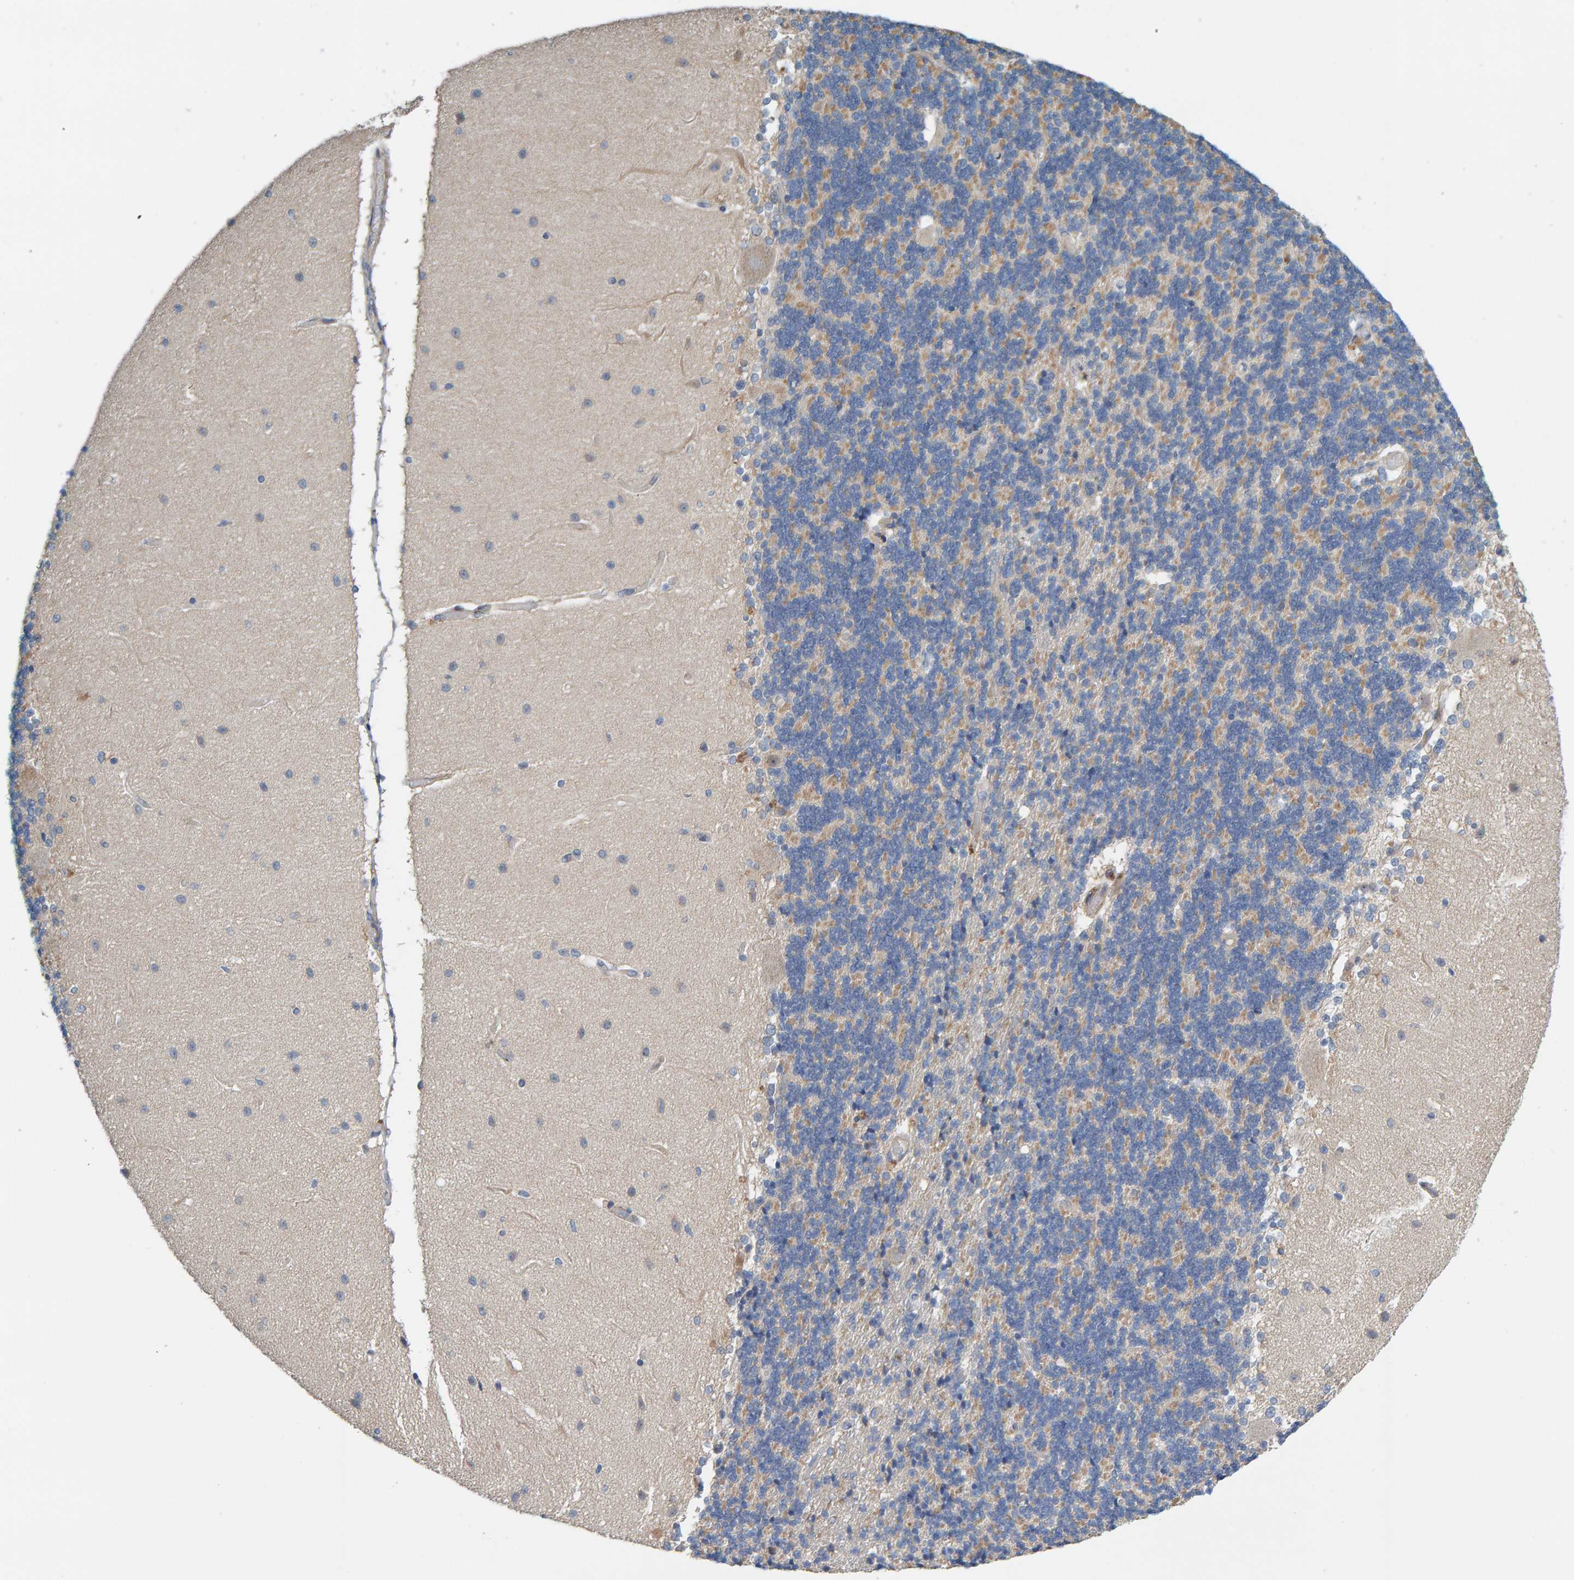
{"staining": {"intensity": "weak", "quantity": "25%-75%", "location": "cytoplasmic/membranous"}, "tissue": "cerebellum", "cell_type": "Cells in granular layer", "image_type": "normal", "snomed": [{"axis": "morphology", "description": "Normal tissue, NOS"}, {"axis": "topography", "description": "Cerebellum"}], "caption": "Weak cytoplasmic/membranous protein positivity is seen in approximately 25%-75% of cells in granular layer in cerebellum.", "gene": "CCM2", "patient": {"sex": "female", "age": 54}}